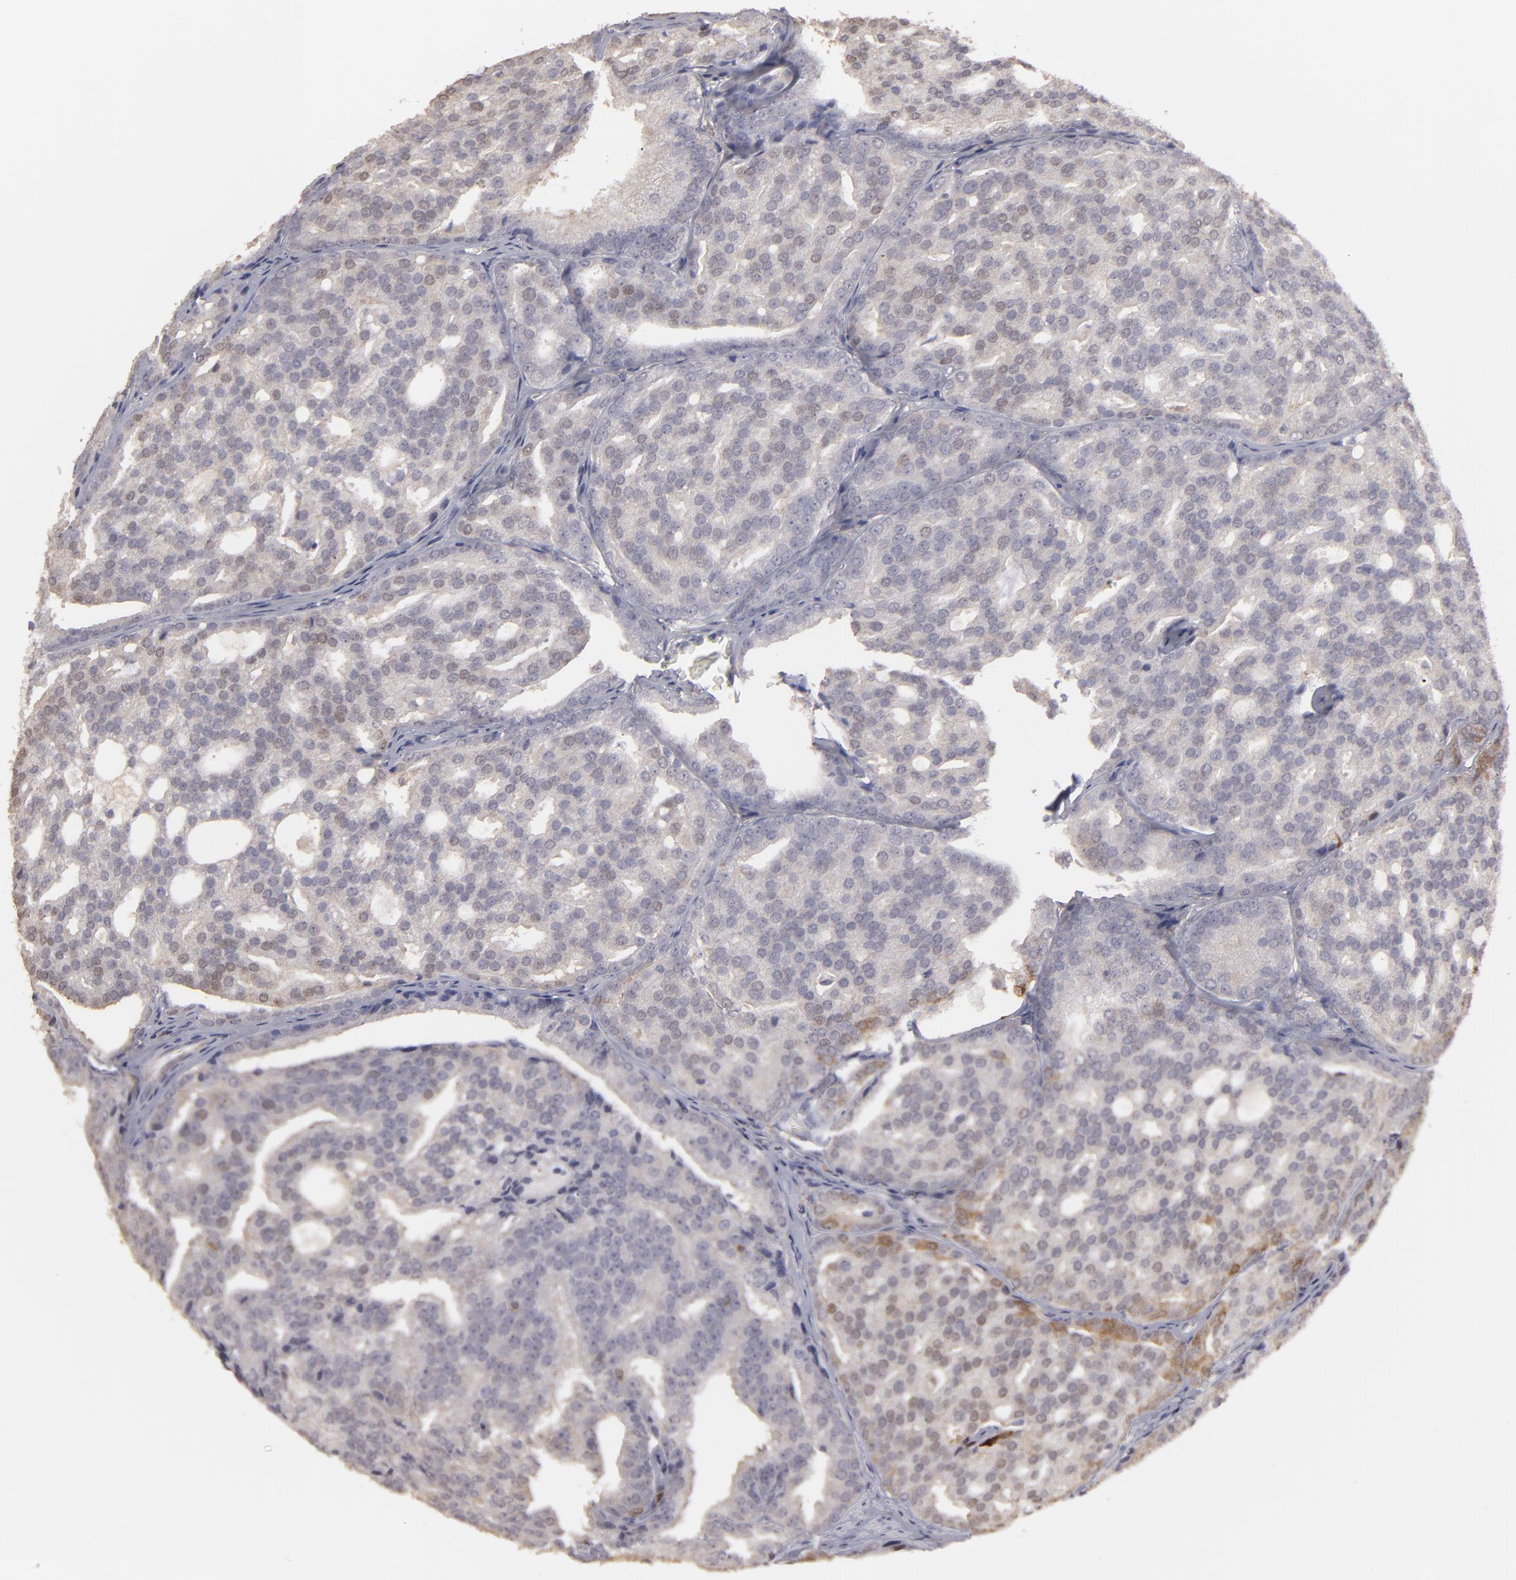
{"staining": {"intensity": "moderate", "quantity": "25%-75%", "location": "cytoplasmic/membranous"}, "tissue": "prostate cancer", "cell_type": "Tumor cells", "image_type": "cancer", "snomed": [{"axis": "morphology", "description": "Adenocarcinoma, High grade"}, {"axis": "topography", "description": "Prostate"}], "caption": "Immunohistochemistry staining of prostate cancer (high-grade adenocarcinoma), which exhibits medium levels of moderate cytoplasmic/membranous positivity in approximately 25%-75% of tumor cells indicating moderate cytoplasmic/membranous protein expression. The staining was performed using DAB (brown) for protein detection and nuclei were counterstained in hematoxylin (blue).", "gene": "SEMA3G", "patient": {"sex": "male", "age": 64}}